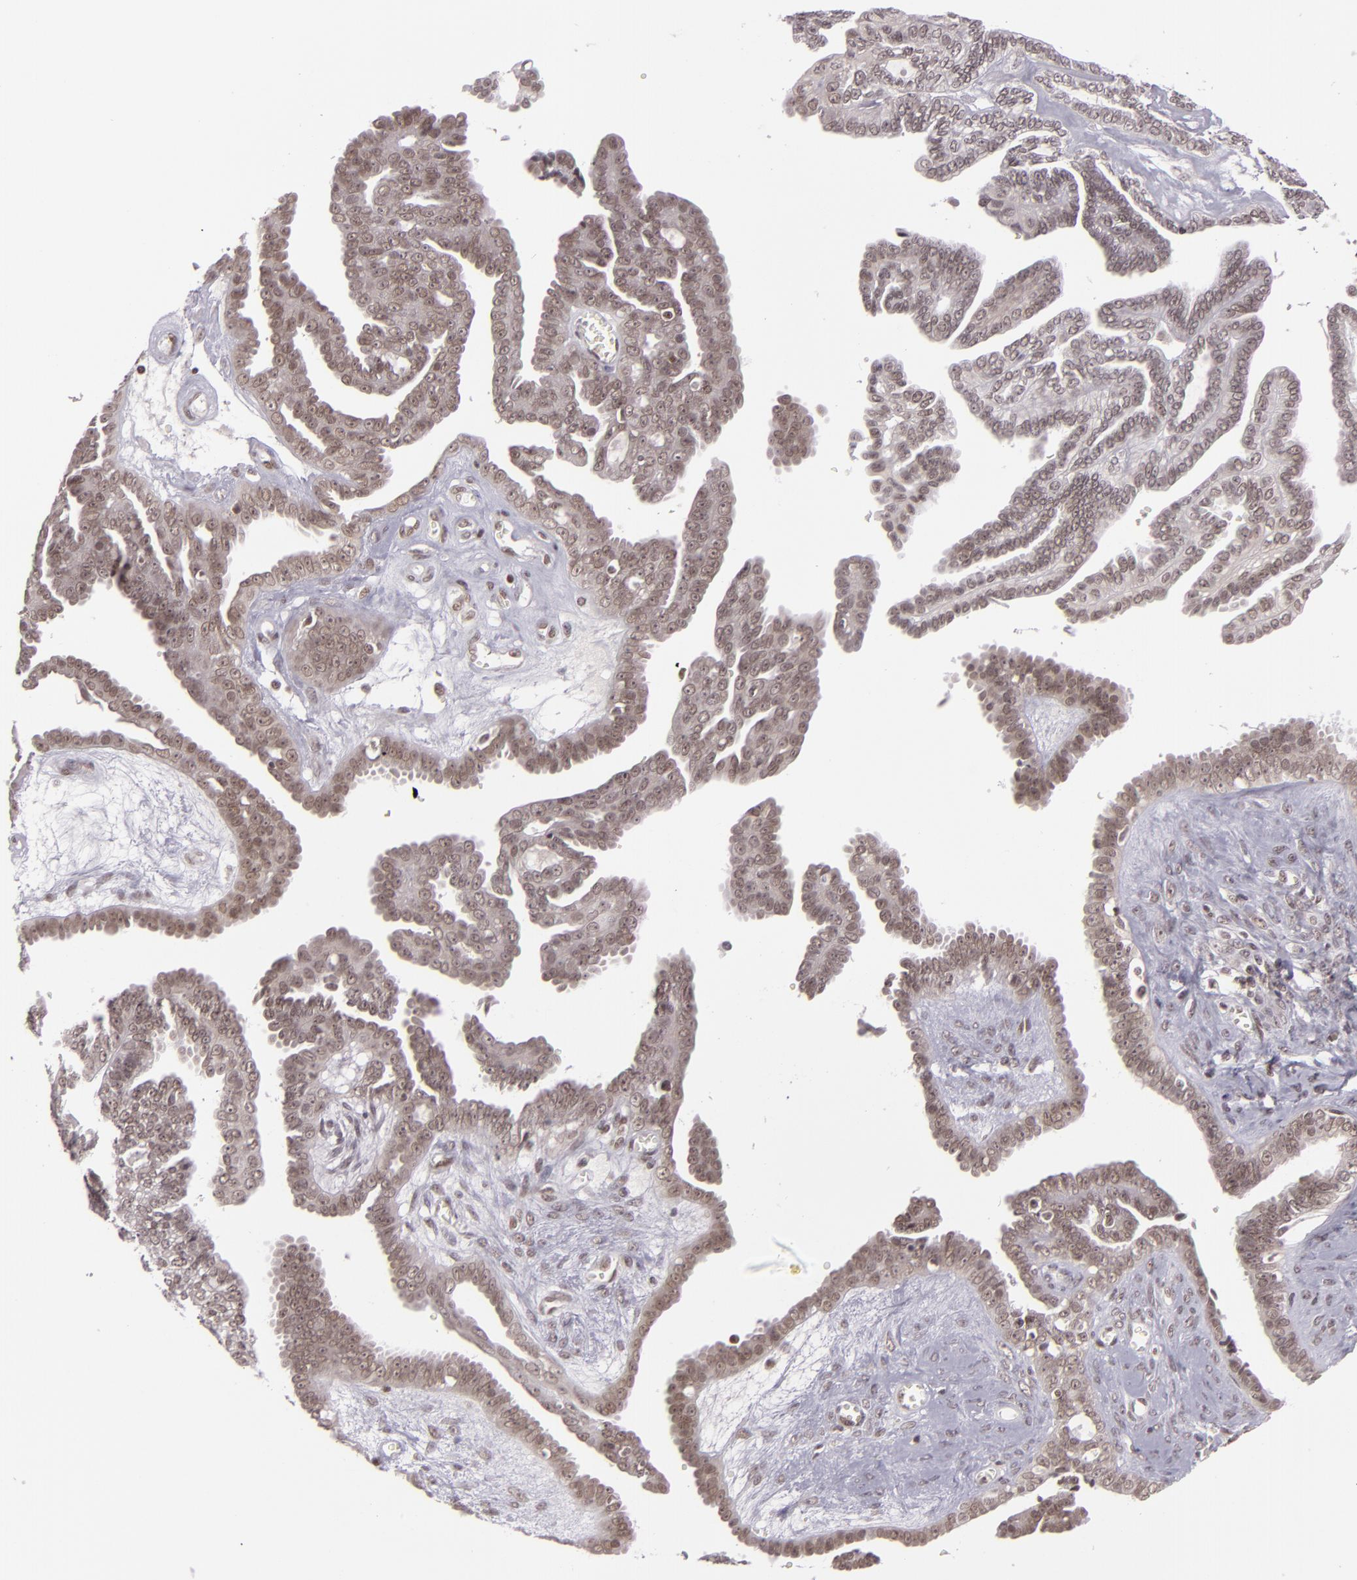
{"staining": {"intensity": "weak", "quantity": ">75%", "location": "nuclear"}, "tissue": "ovarian cancer", "cell_type": "Tumor cells", "image_type": "cancer", "snomed": [{"axis": "morphology", "description": "Cystadenocarcinoma, serous, NOS"}, {"axis": "topography", "description": "Ovary"}], "caption": "A micrograph of serous cystadenocarcinoma (ovarian) stained for a protein exhibits weak nuclear brown staining in tumor cells.", "gene": "ZFX", "patient": {"sex": "female", "age": 71}}